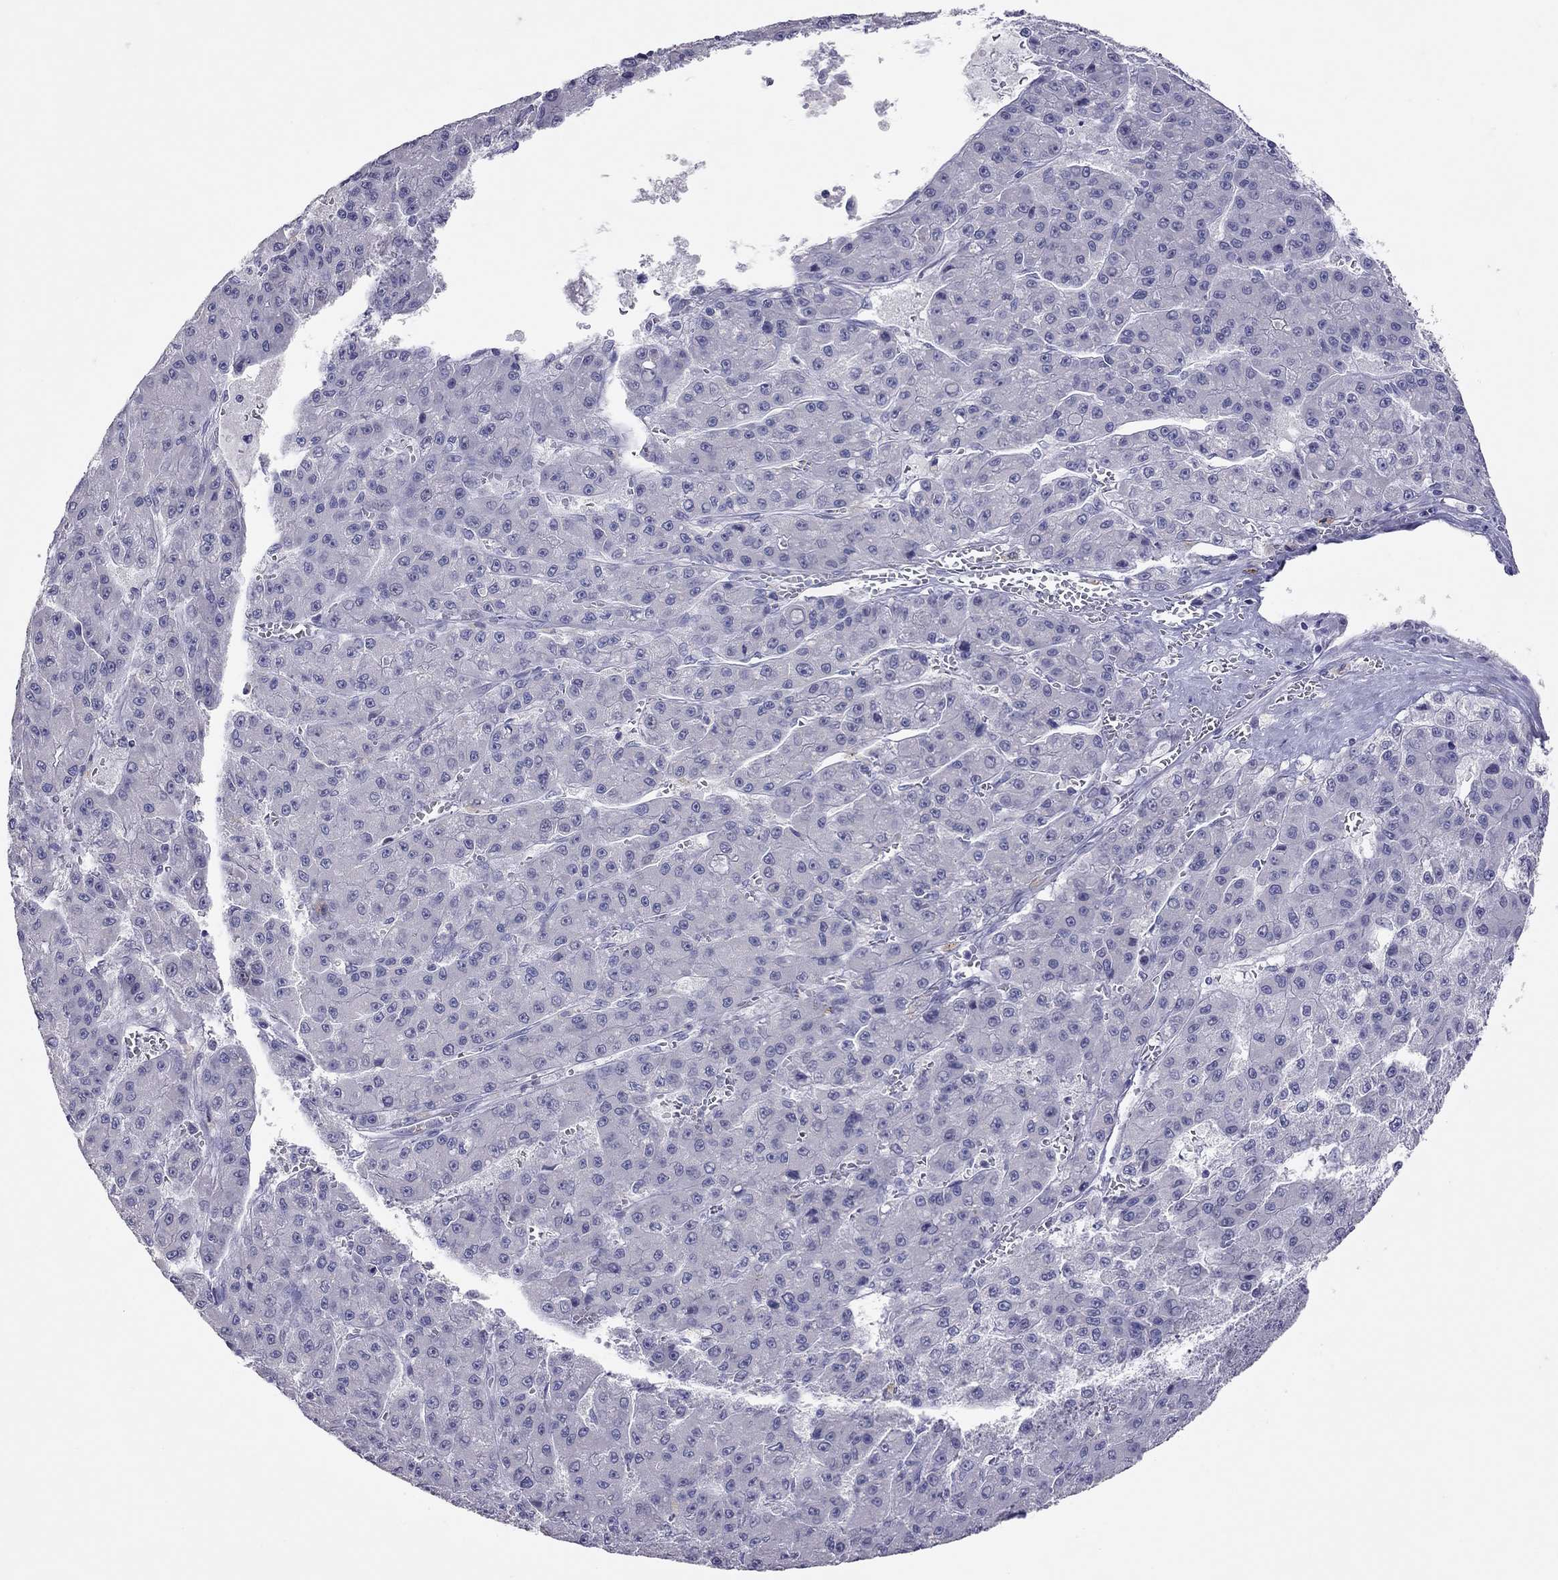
{"staining": {"intensity": "negative", "quantity": "none", "location": "none"}, "tissue": "liver cancer", "cell_type": "Tumor cells", "image_type": "cancer", "snomed": [{"axis": "morphology", "description": "Carcinoma, Hepatocellular, NOS"}, {"axis": "topography", "description": "Liver"}], "caption": "Protein analysis of liver cancer shows no significant expression in tumor cells.", "gene": "SLAMF1", "patient": {"sex": "male", "age": 70}}